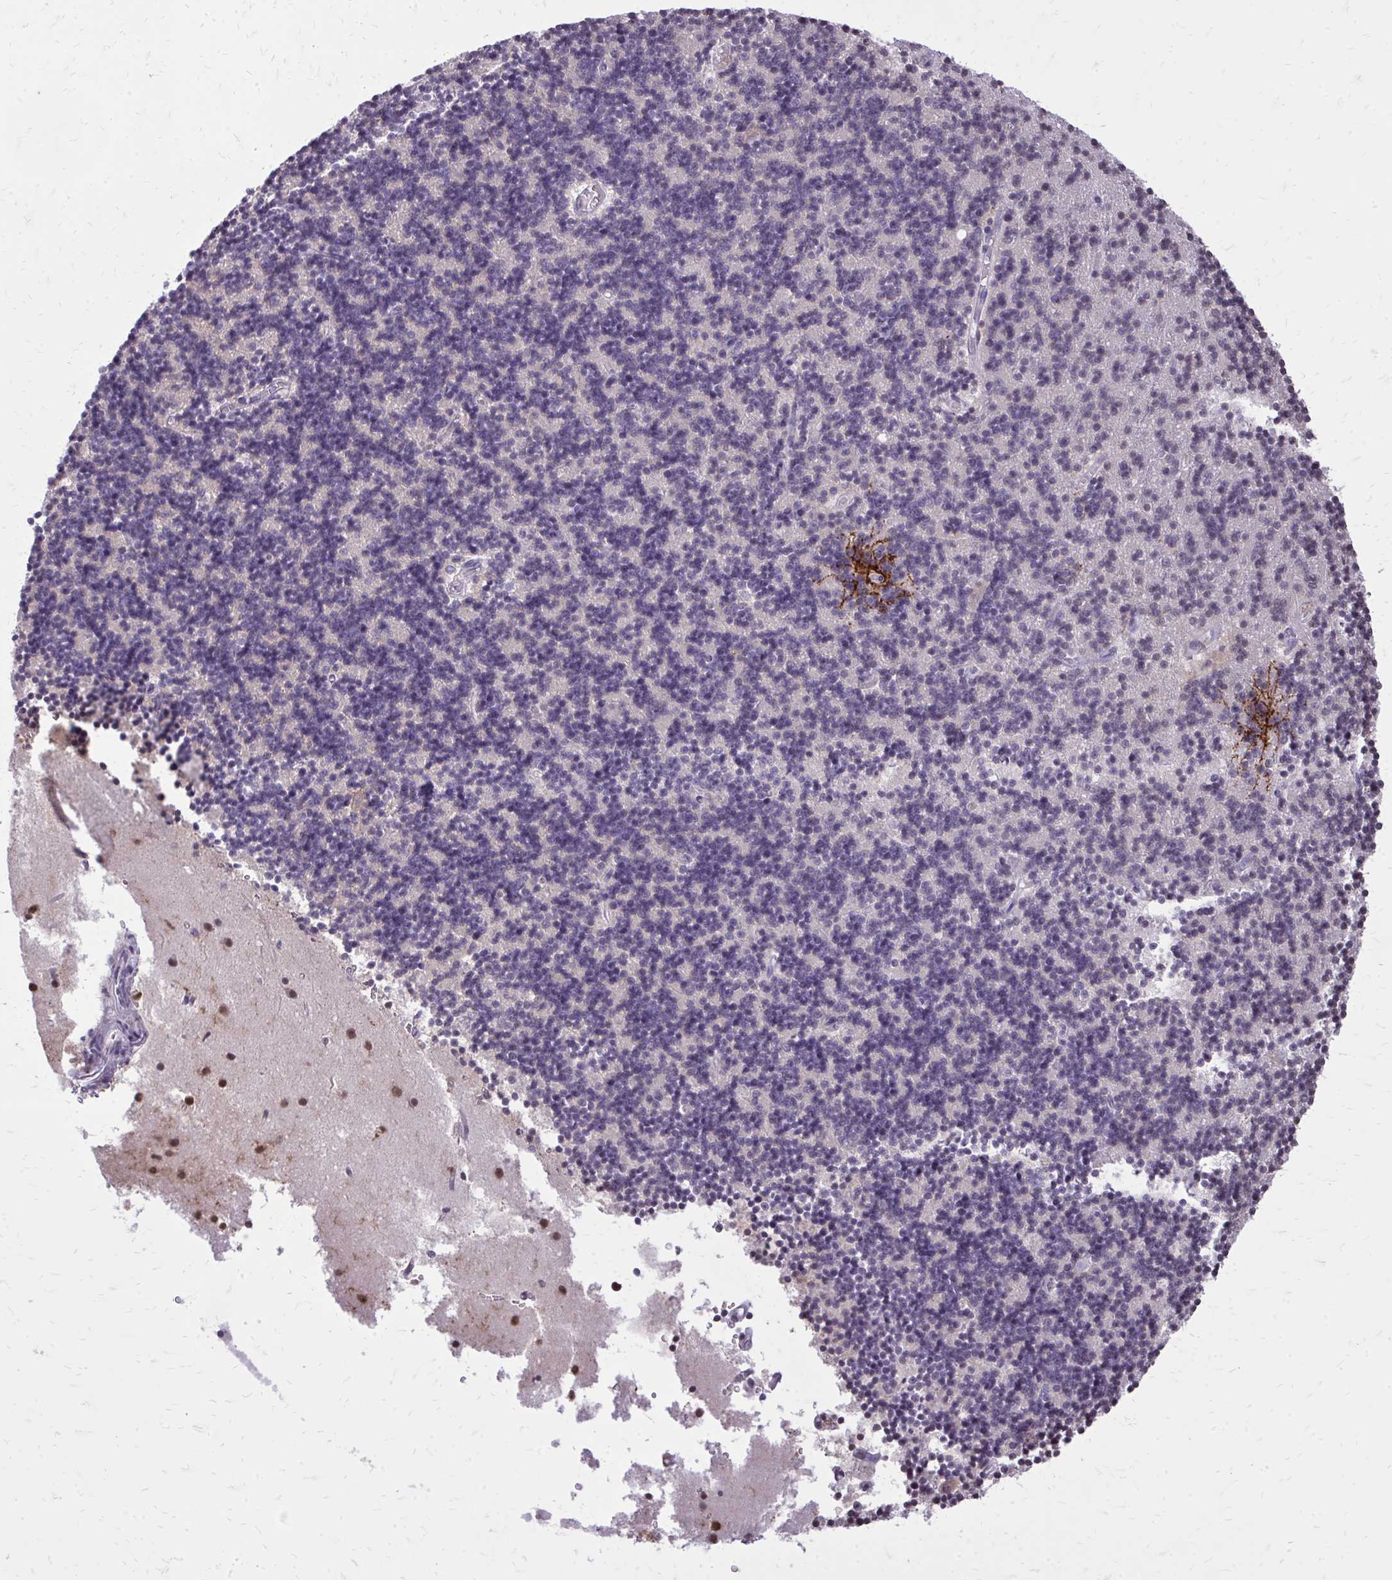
{"staining": {"intensity": "negative", "quantity": "none", "location": "none"}, "tissue": "cerebellum", "cell_type": "Cells in granular layer", "image_type": "normal", "snomed": [{"axis": "morphology", "description": "Normal tissue, NOS"}, {"axis": "topography", "description": "Cerebellum"}], "caption": "Immunohistochemical staining of unremarkable cerebellum exhibits no significant staining in cells in granular layer.", "gene": "AKAP5", "patient": {"sex": "male", "age": 54}}